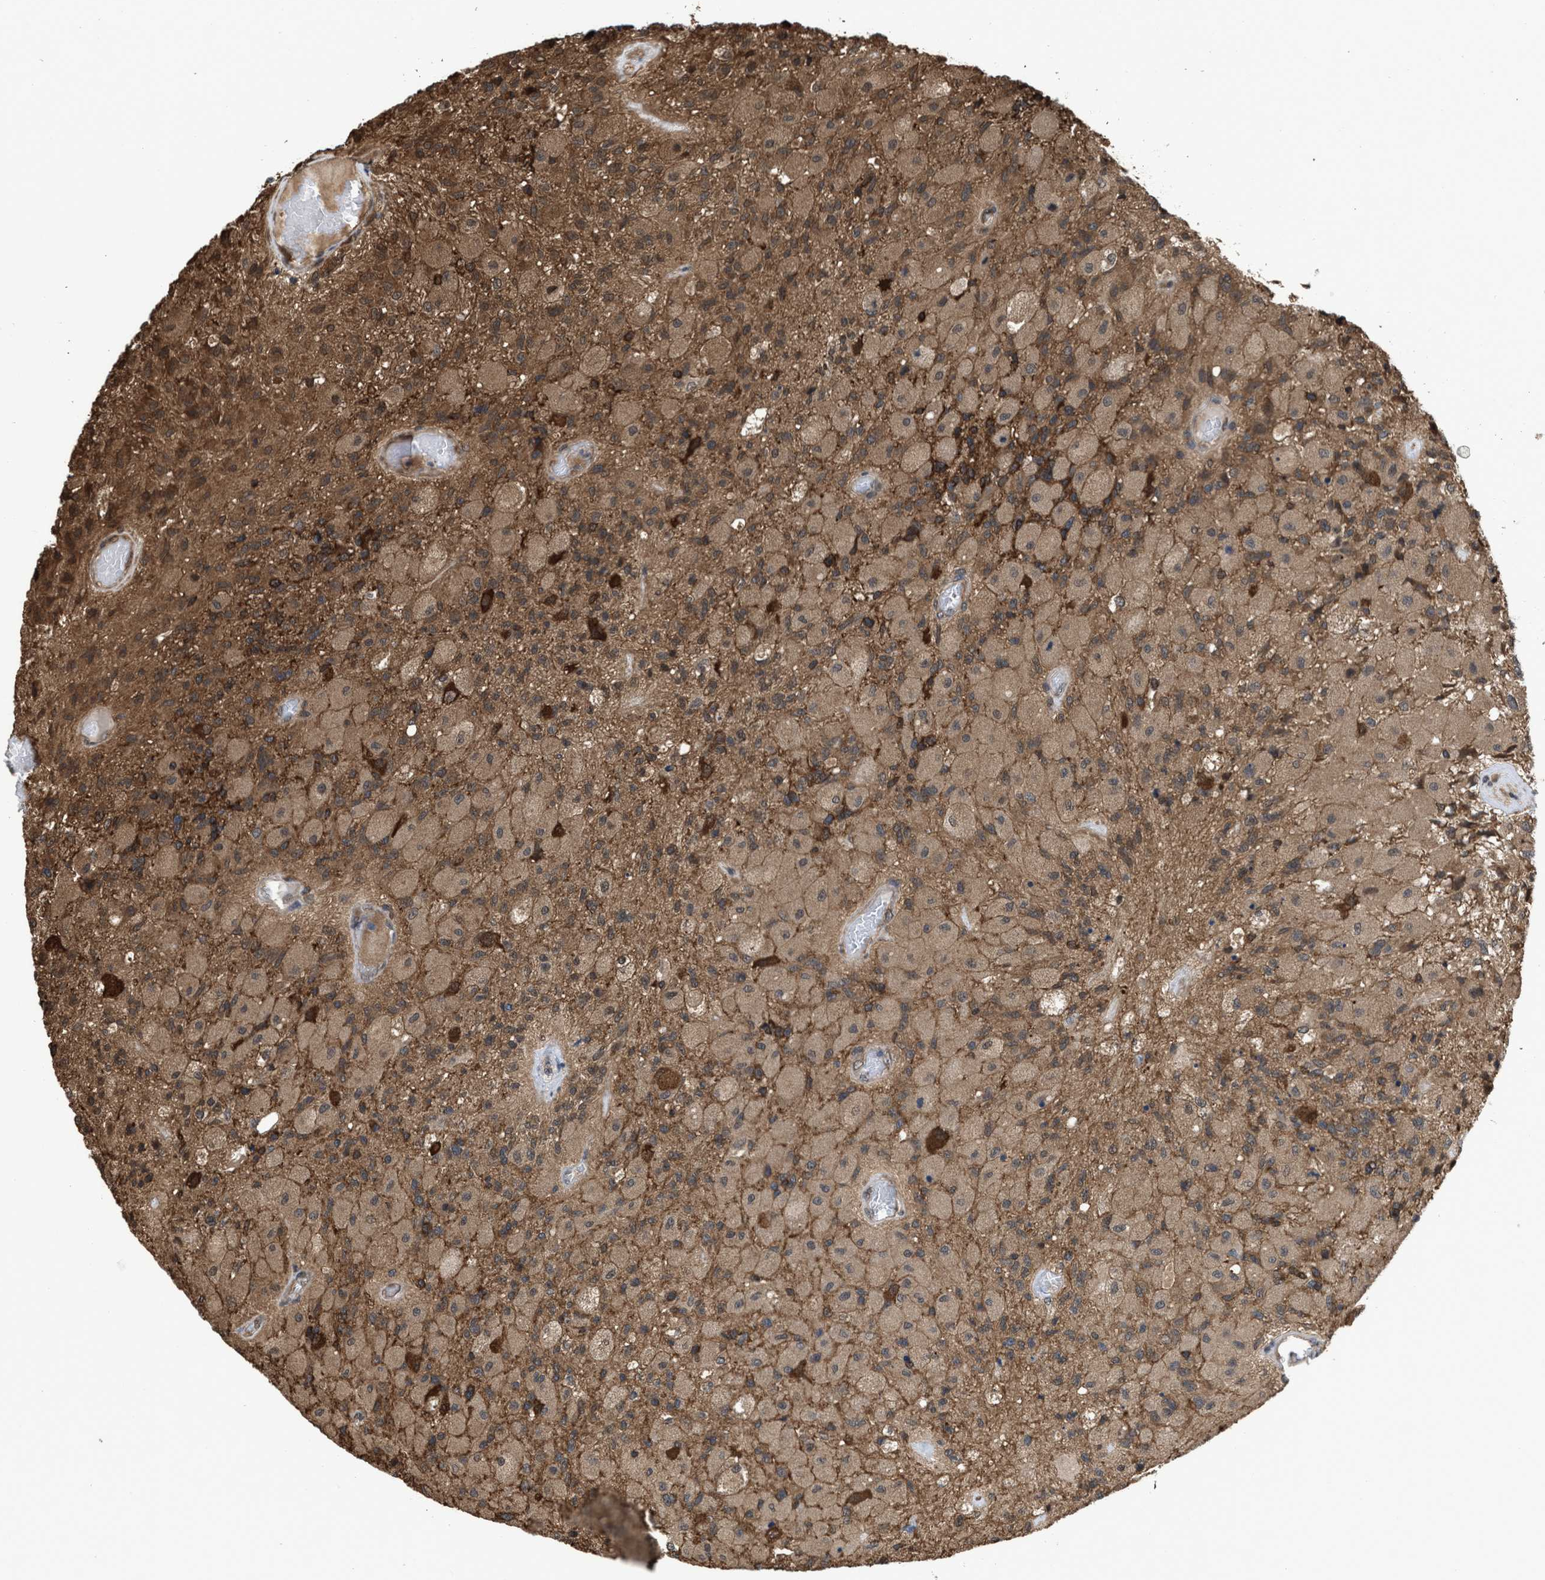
{"staining": {"intensity": "moderate", "quantity": ">75%", "location": "cytoplasmic/membranous"}, "tissue": "glioma", "cell_type": "Tumor cells", "image_type": "cancer", "snomed": [{"axis": "morphology", "description": "Normal tissue, NOS"}, {"axis": "morphology", "description": "Glioma, malignant, High grade"}, {"axis": "topography", "description": "Cerebral cortex"}], "caption": "Immunohistochemical staining of human high-grade glioma (malignant) shows medium levels of moderate cytoplasmic/membranous expression in about >75% of tumor cells. (DAB = brown stain, brightfield microscopy at high magnification).", "gene": "YWHAG", "patient": {"sex": "male", "age": 77}}